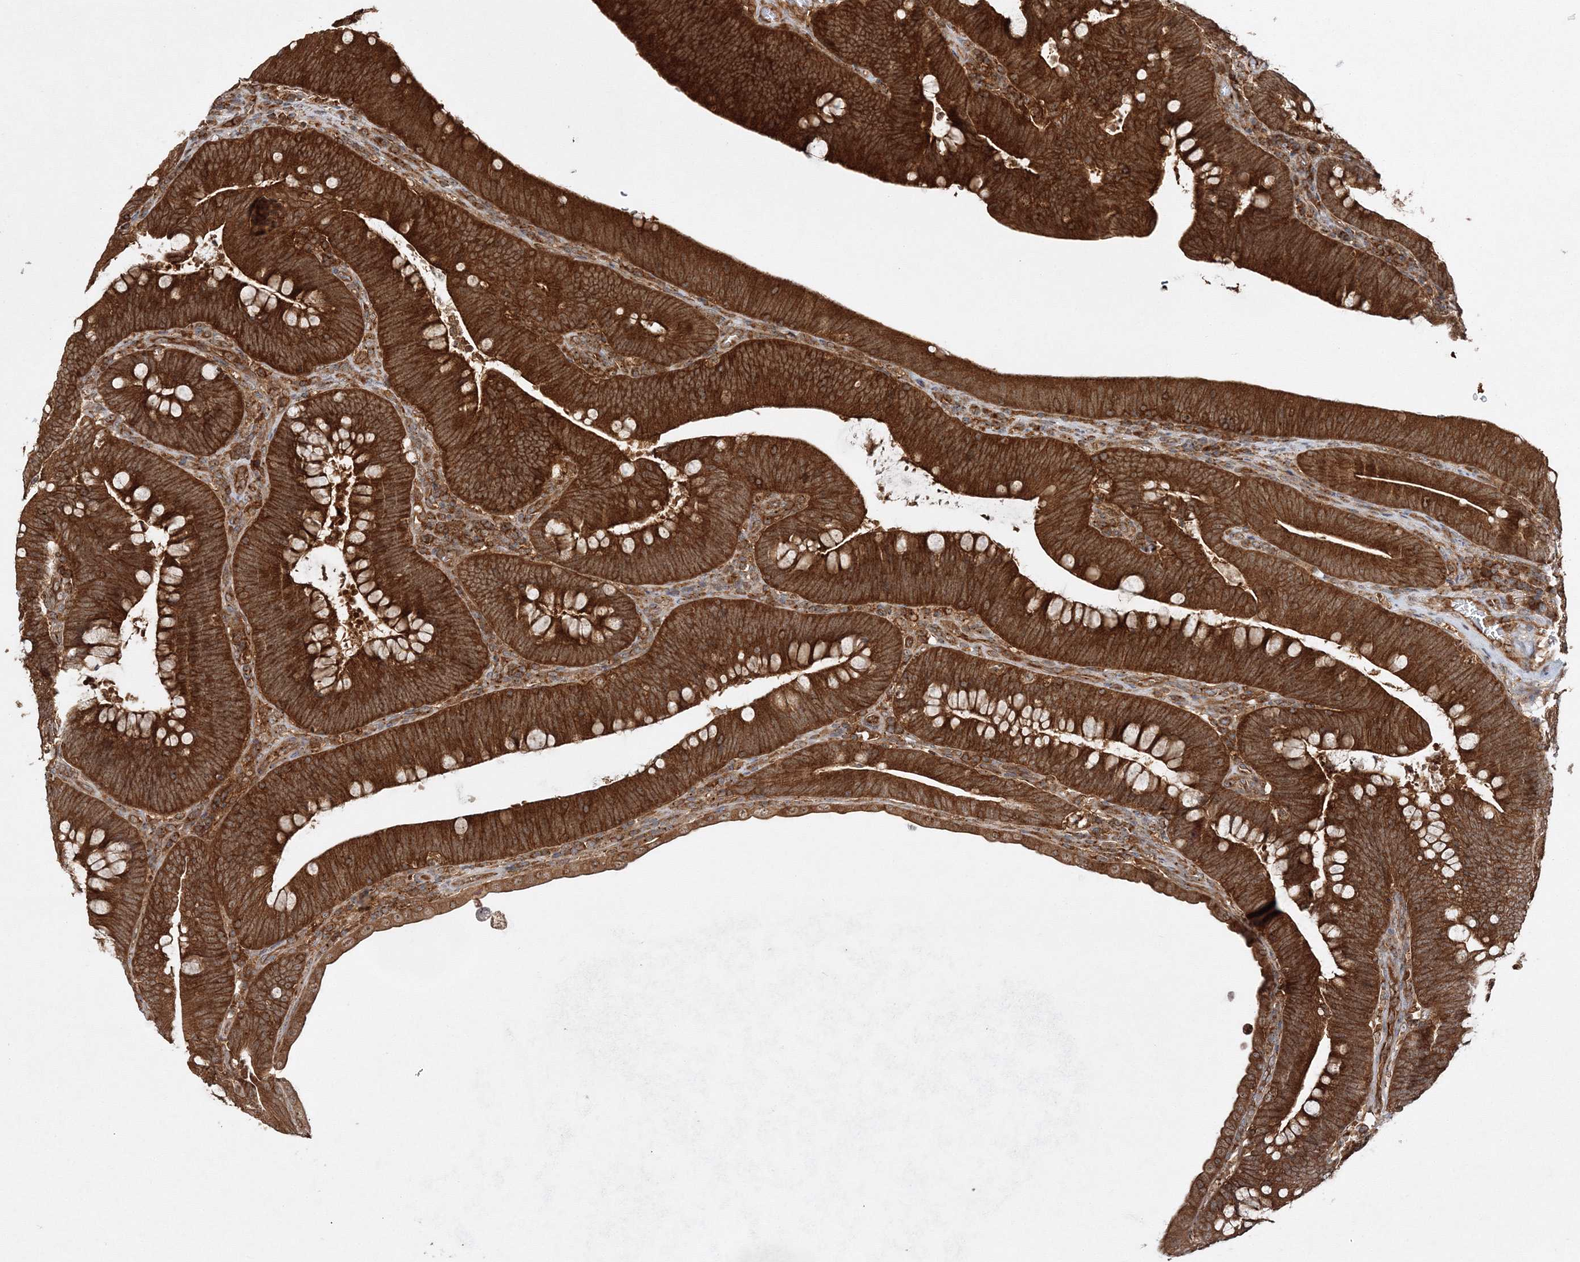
{"staining": {"intensity": "strong", "quantity": ">75%", "location": "cytoplasmic/membranous"}, "tissue": "colorectal cancer", "cell_type": "Tumor cells", "image_type": "cancer", "snomed": [{"axis": "morphology", "description": "Normal tissue, NOS"}, {"axis": "topography", "description": "Colon"}], "caption": "This is an image of IHC staining of colorectal cancer, which shows strong positivity in the cytoplasmic/membranous of tumor cells.", "gene": "WDR37", "patient": {"sex": "female", "age": 82}}